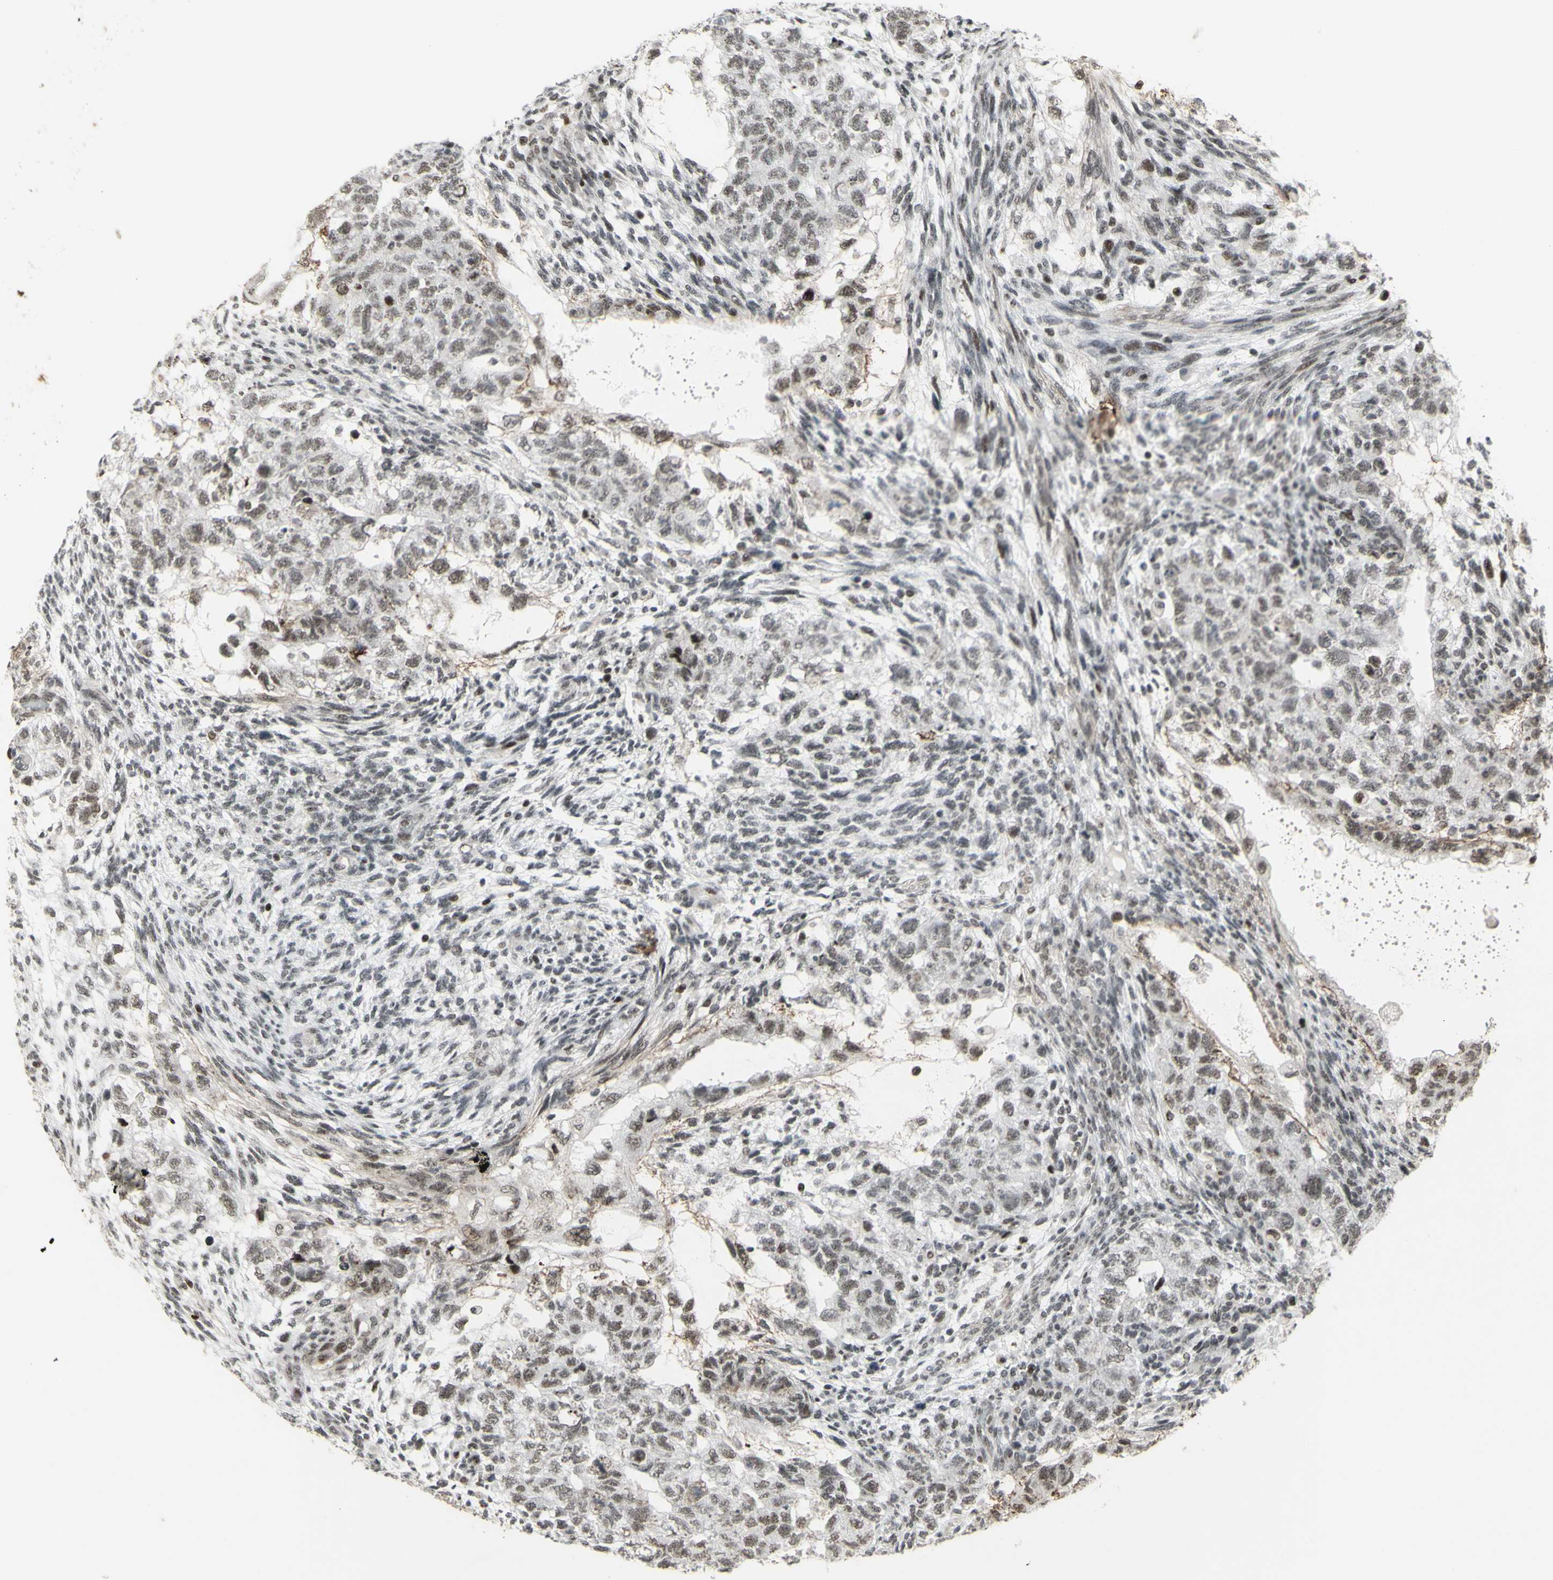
{"staining": {"intensity": "weak", "quantity": "25%-75%", "location": "nuclear"}, "tissue": "testis cancer", "cell_type": "Tumor cells", "image_type": "cancer", "snomed": [{"axis": "morphology", "description": "Normal tissue, NOS"}, {"axis": "morphology", "description": "Carcinoma, Embryonal, NOS"}, {"axis": "topography", "description": "Testis"}], "caption": "Immunohistochemical staining of human testis embryonal carcinoma displays weak nuclear protein positivity in approximately 25%-75% of tumor cells. (IHC, brightfield microscopy, high magnification).", "gene": "SUPT6H", "patient": {"sex": "male", "age": 36}}